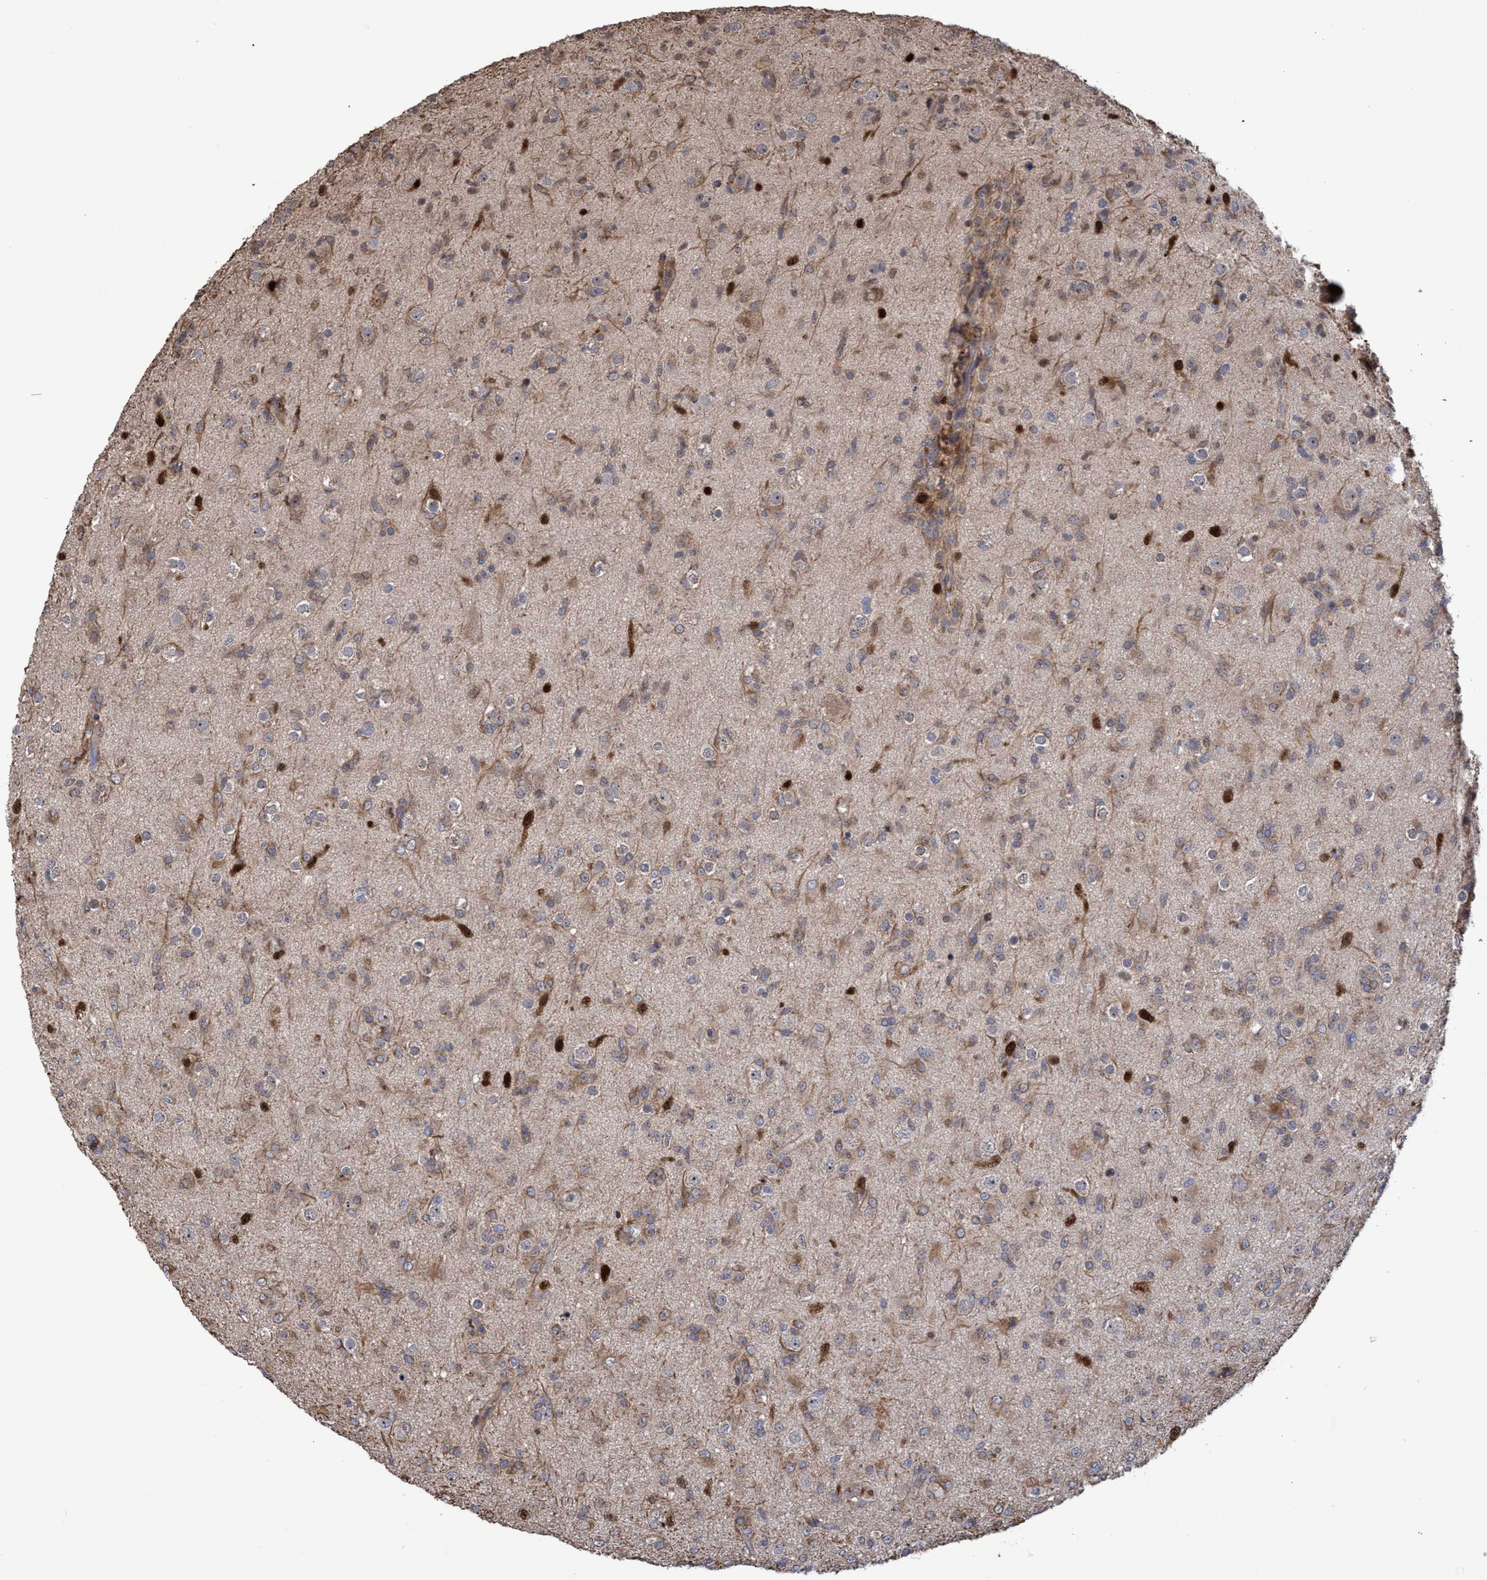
{"staining": {"intensity": "strong", "quantity": "<25%", "location": "cytoplasmic/membranous,nuclear"}, "tissue": "glioma", "cell_type": "Tumor cells", "image_type": "cancer", "snomed": [{"axis": "morphology", "description": "Glioma, malignant, Low grade"}, {"axis": "topography", "description": "Brain"}], "caption": "A brown stain labels strong cytoplasmic/membranous and nuclear expression of a protein in low-grade glioma (malignant) tumor cells. Ihc stains the protein in brown and the nuclei are stained blue.", "gene": "SLBP", "patient": {"sex": "male", "age": 65}}